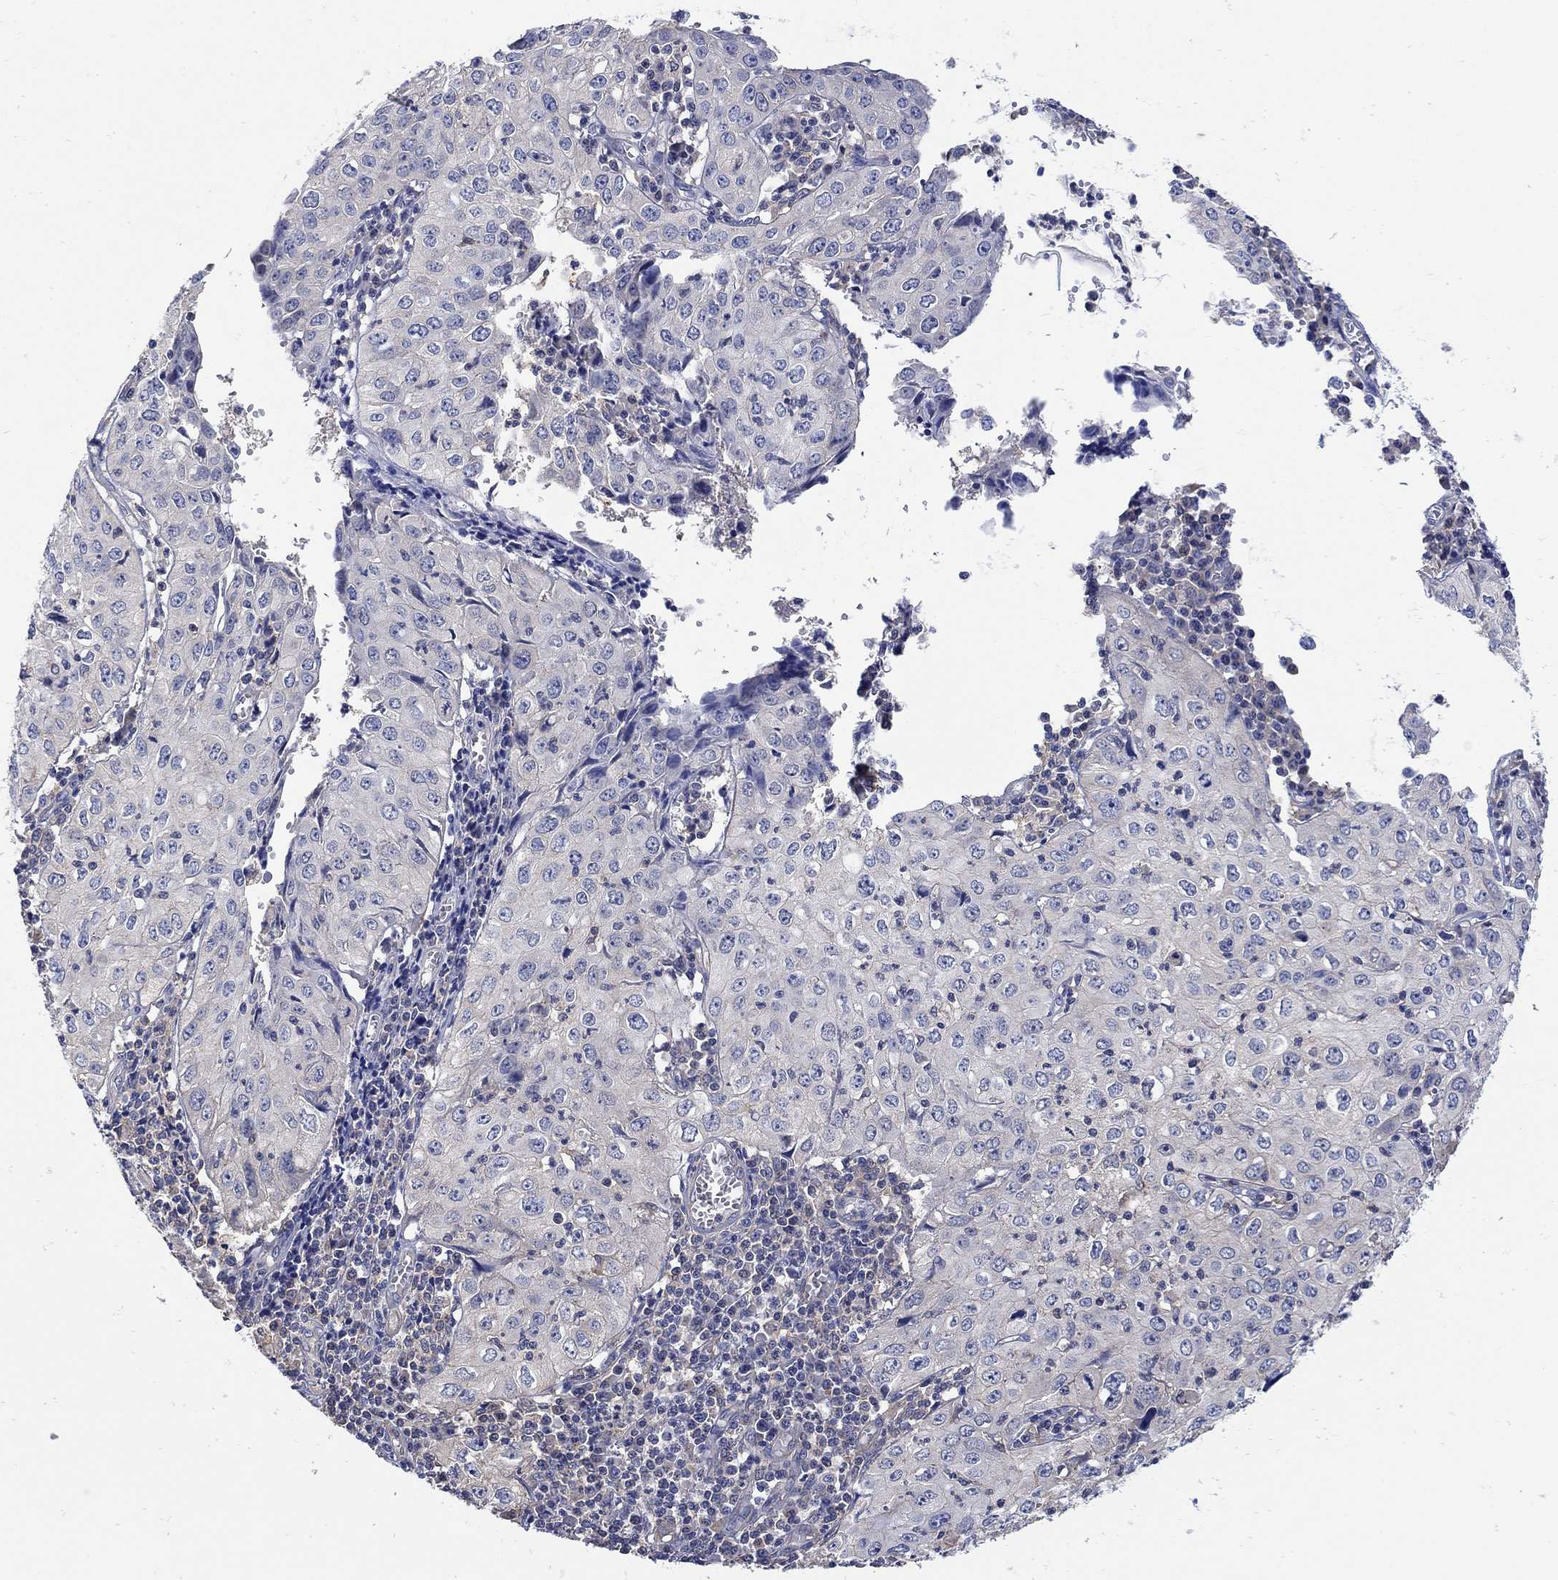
{"staining": {"intensity": "negative", "quantity": "none", "location": "none"}, "tissue": "cervical cancer", "cell_type": "Tumor cells", "image_type": "cancer", "snomed": [{"axis": "morphology", "description": "Squamous cell carcinoma, NOS"}, {"axis": "topography", "description": "Cervix"}], "caption": "This image is of cervical cancer (squamous cell carcinoma) stained with IHC to label a protein in brown with the nuclei are counter-stained blue. There is no positivity in tumor cells.", "gene": "TEKT3", "patient": {"sex": "female", "age": 24}}